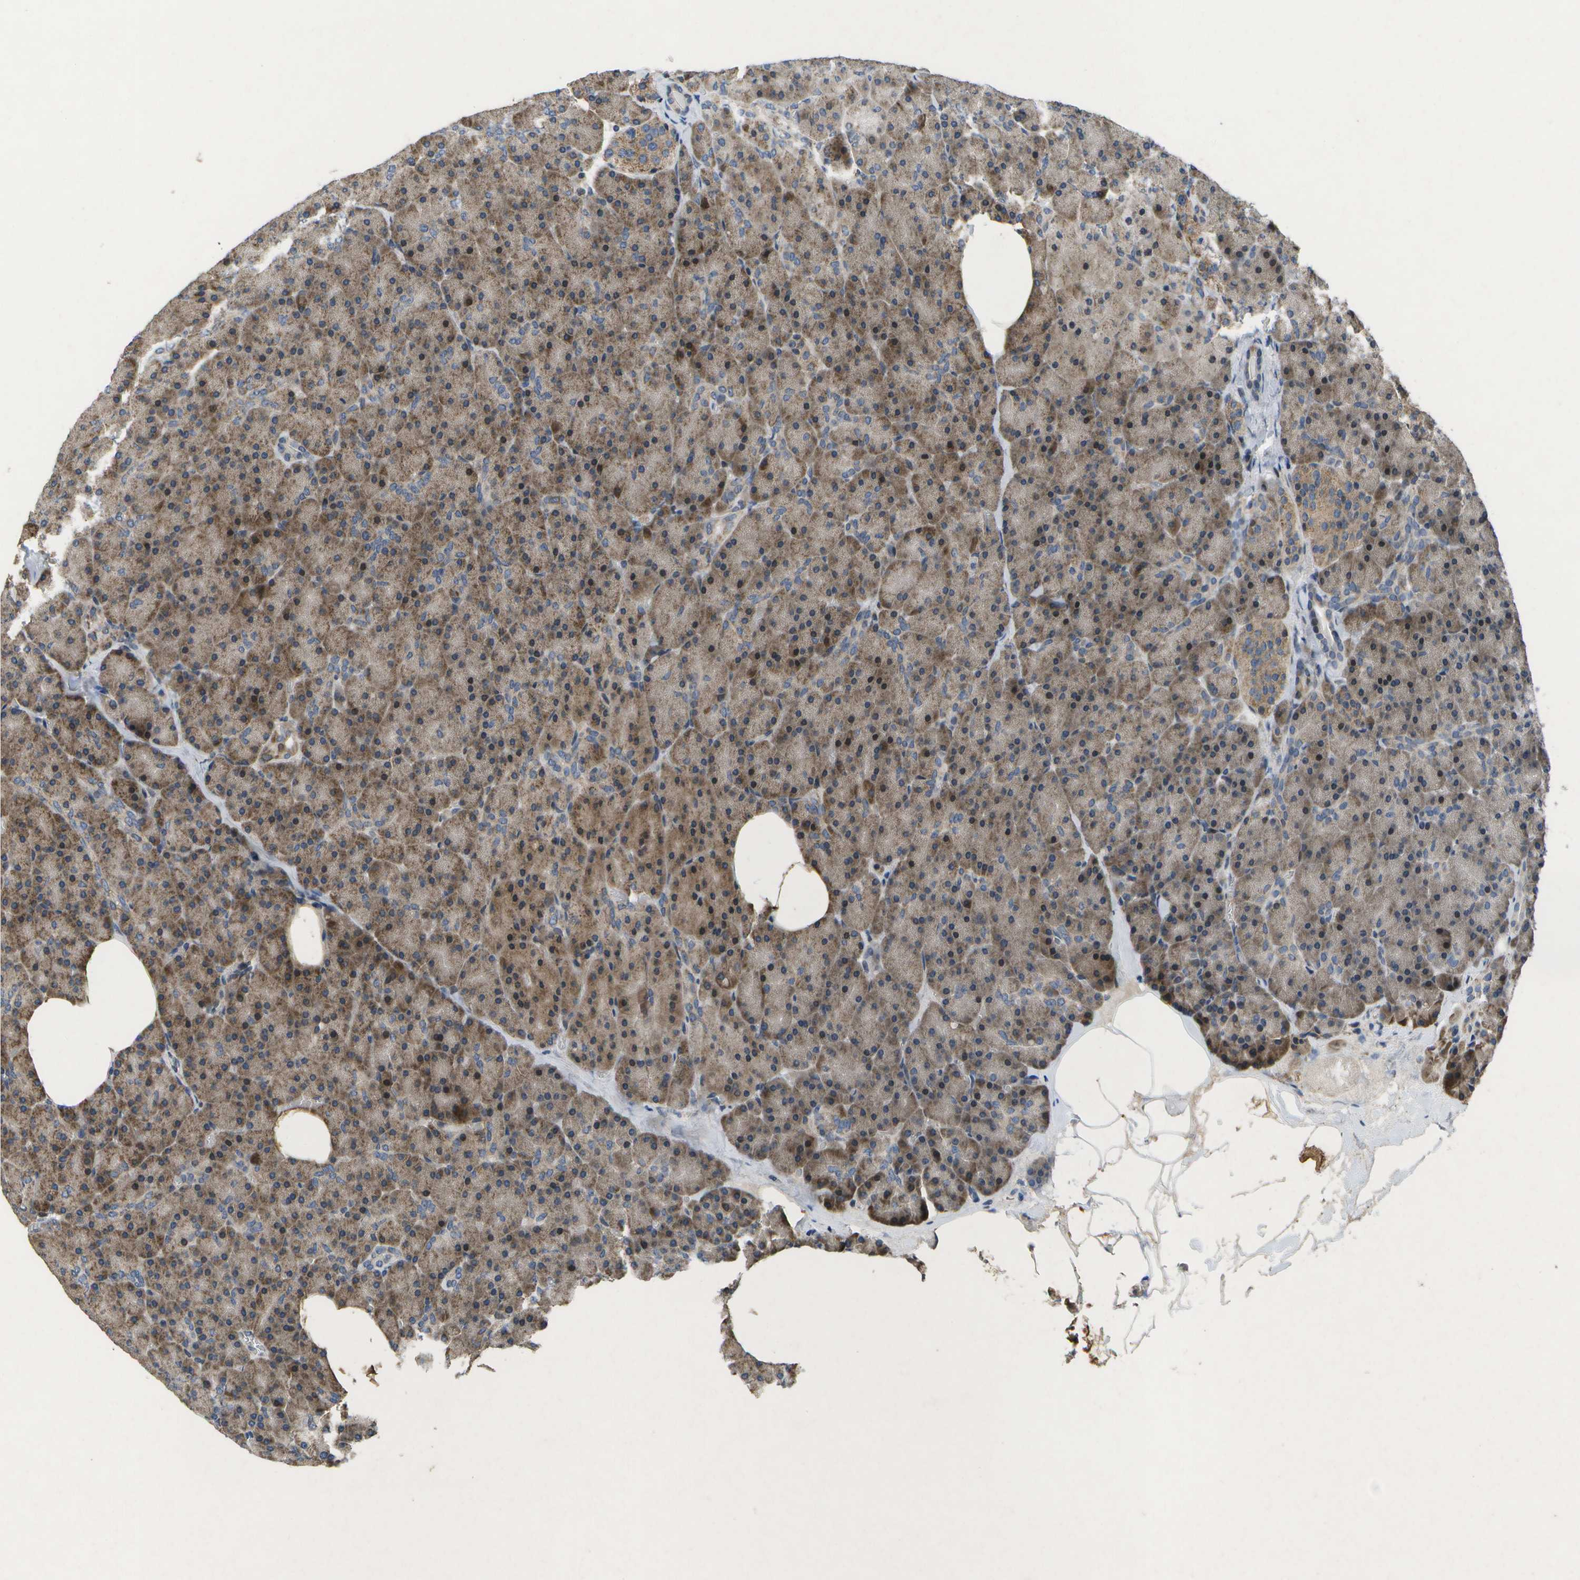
{"staining": {"intensity": "moderate", "quantity": ">75%", "location": "cytoplasmic/membranous"}, "tissue": "pancreas", "cell_type": "Exocrine glandular cells", "image_type": "normal", "snomed": [{"axis": "morphology", "description": "Normal tissue, NOS"}, {"axis": "topography", "description": "Pancreas"}], "caption": "Normal pancreas was stained to show a protein in brown. There is medium levels of moderate cytoplasmic/membranous staining in about >75% of exocrine glandular cells.", "gene": "HADHA", "patient": {"sex": "female", "age": 35}}